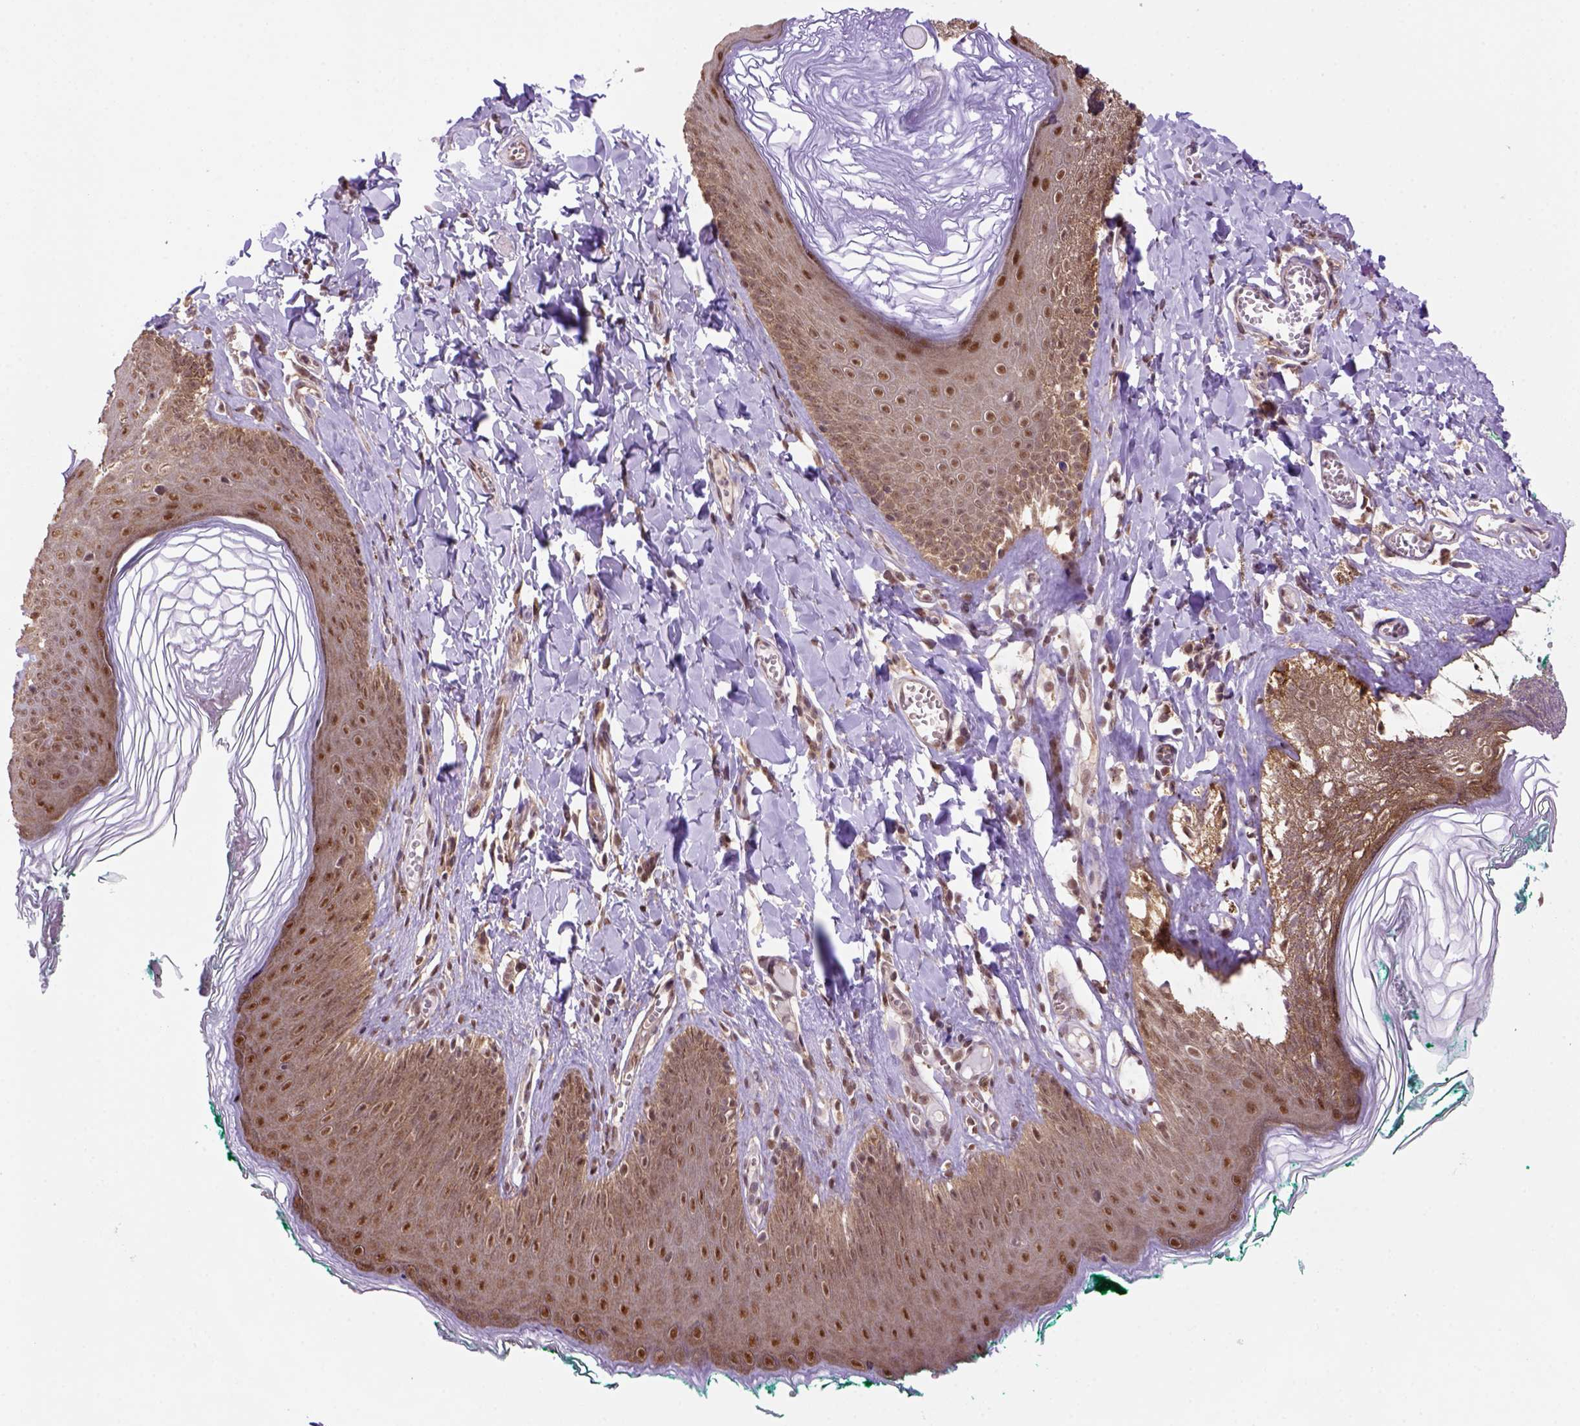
{"staining": {"intensity": "strong", "quantity": ">75%", "location": "cytoplasmic/membranous,nuclear"}, "tissue": "skin", "cell_type": "Epidermal cells", "image_type": "normal", "snomed": [{"axis": "morphology", "description": "Normal tissue, NOS"}, {"axis": "topography", "description": "Vulva"}, {"axis": "topography", "description": "Peripheral nerve tissue"}], "caption": "A photomicrograph of human skin stained for a protein exhibits strong cytoplasmic/membranous,nuclear brown staining in epidermal cells.", "gene": "PSMC2", "patient": {"sex": "female", "age": 66}}